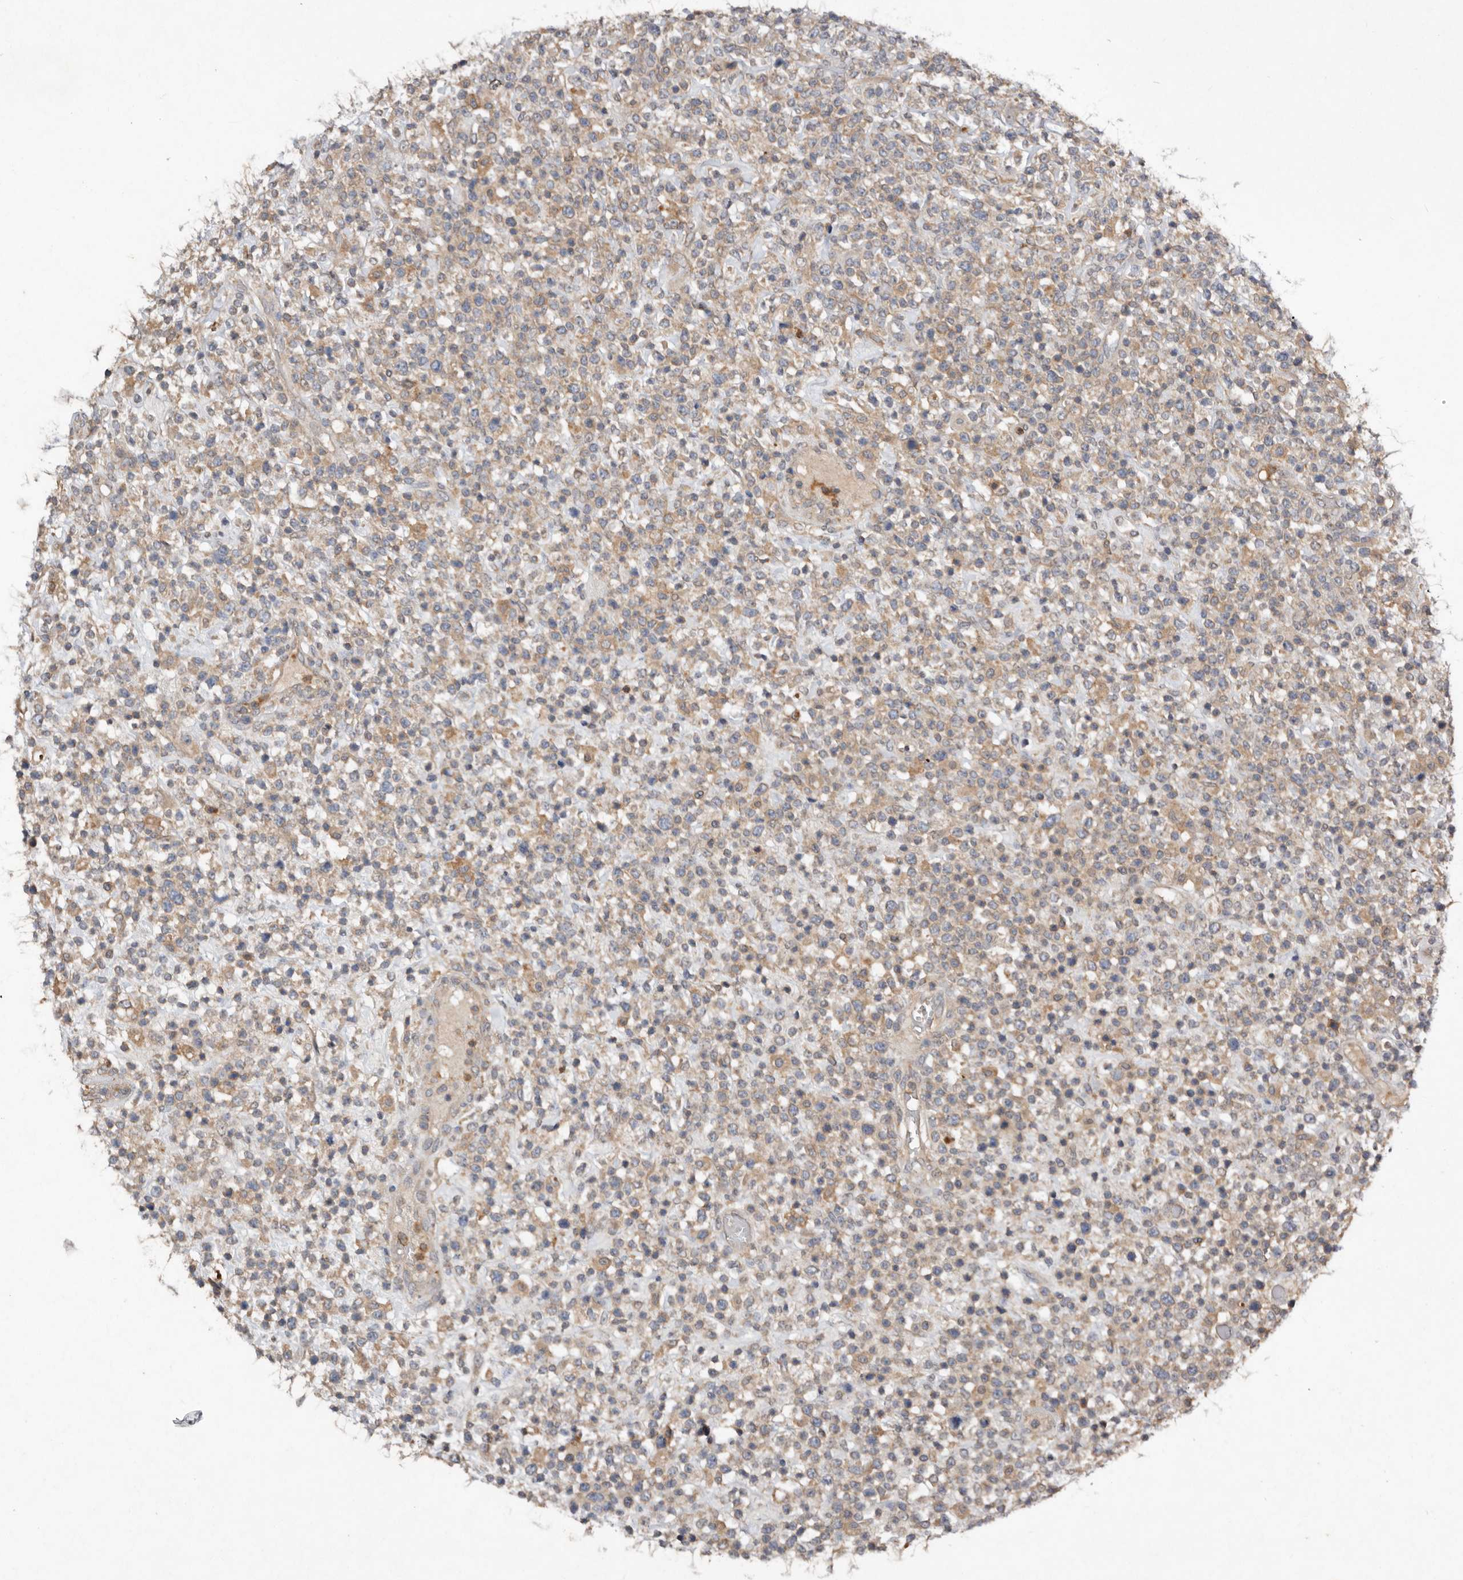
{"staining": {"intensity": "weak", "quantity": "25%-75%", "location": "cytoplasmic/membranous"}, "tissue": "lymphoma", "cell_type": "Tumor cells", "image_type": "cancer", "snomed": [{"axis": "morphology", "description": "Malignant lymphoma, non-Hodgkin's type, High grade"}, {"axis": "topography", "description": "Colon"}], "caption": "Protein expression analysis of high-grade malignant lymphoma, non-Hodgkin's type exhibits weak cytoplasmic/membranous positivity in approximately 25%-75% of tumor cells. The staining was performed using DAB, with brown indicating positive protein expression. Nuclei are stained blue with hematoxylin.", "gene": "EDEM1", "patient": {"sex": "female", "age": 53}}